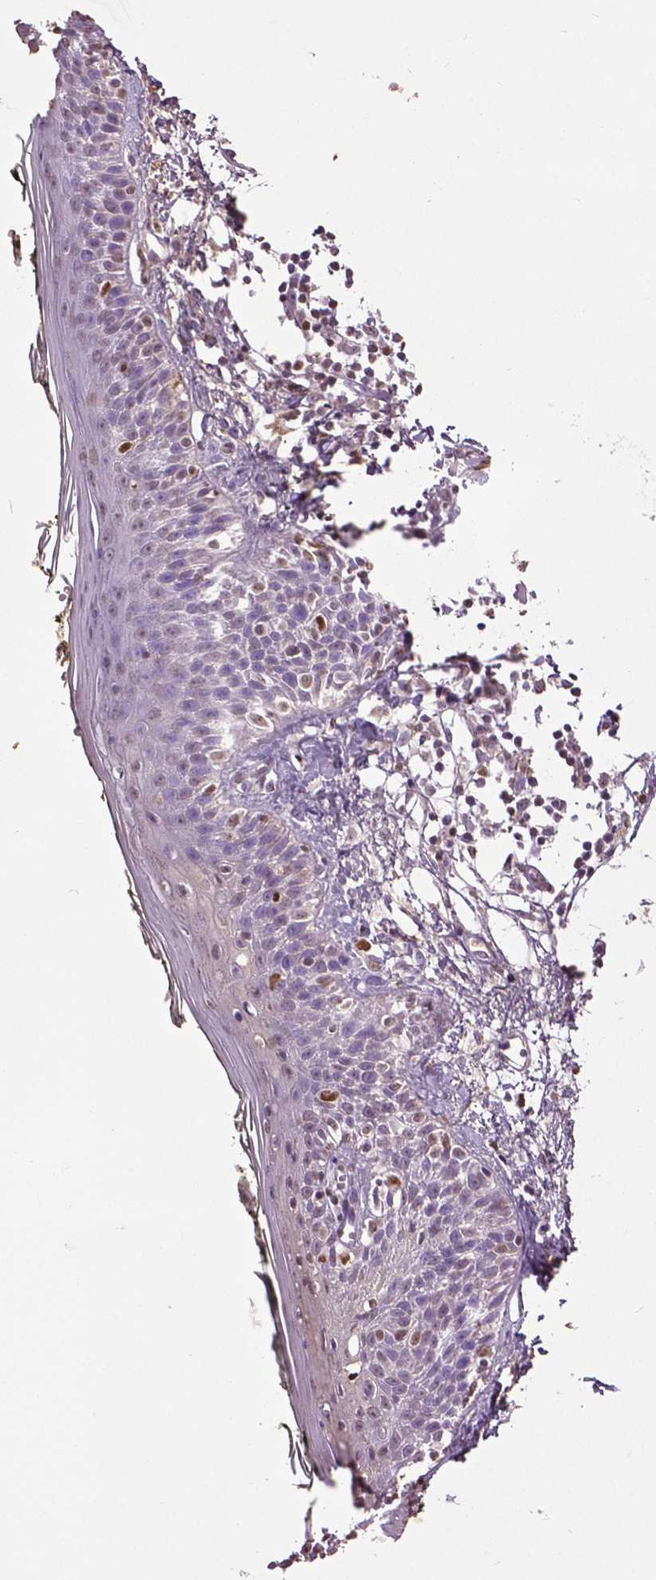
{"staining": {"intensity": "negative", "quantity": "none", "location": "none"}, "tissue": "skin", "cell_type": "Fibroblasts", "image_type": "normal", "snomed": [{"axis": "morphology", "description": "Normal tissue, NOS"}, {"axis": "topography", "description": "Skin"}], "caption": "The micrograph reveals no significant staining in fibroblasts of skin. (DAB immunohistochemistry with hematoxylin counter stain).", "gene": "RUNX3", "patient": {"sex": "male", "age": 76}}